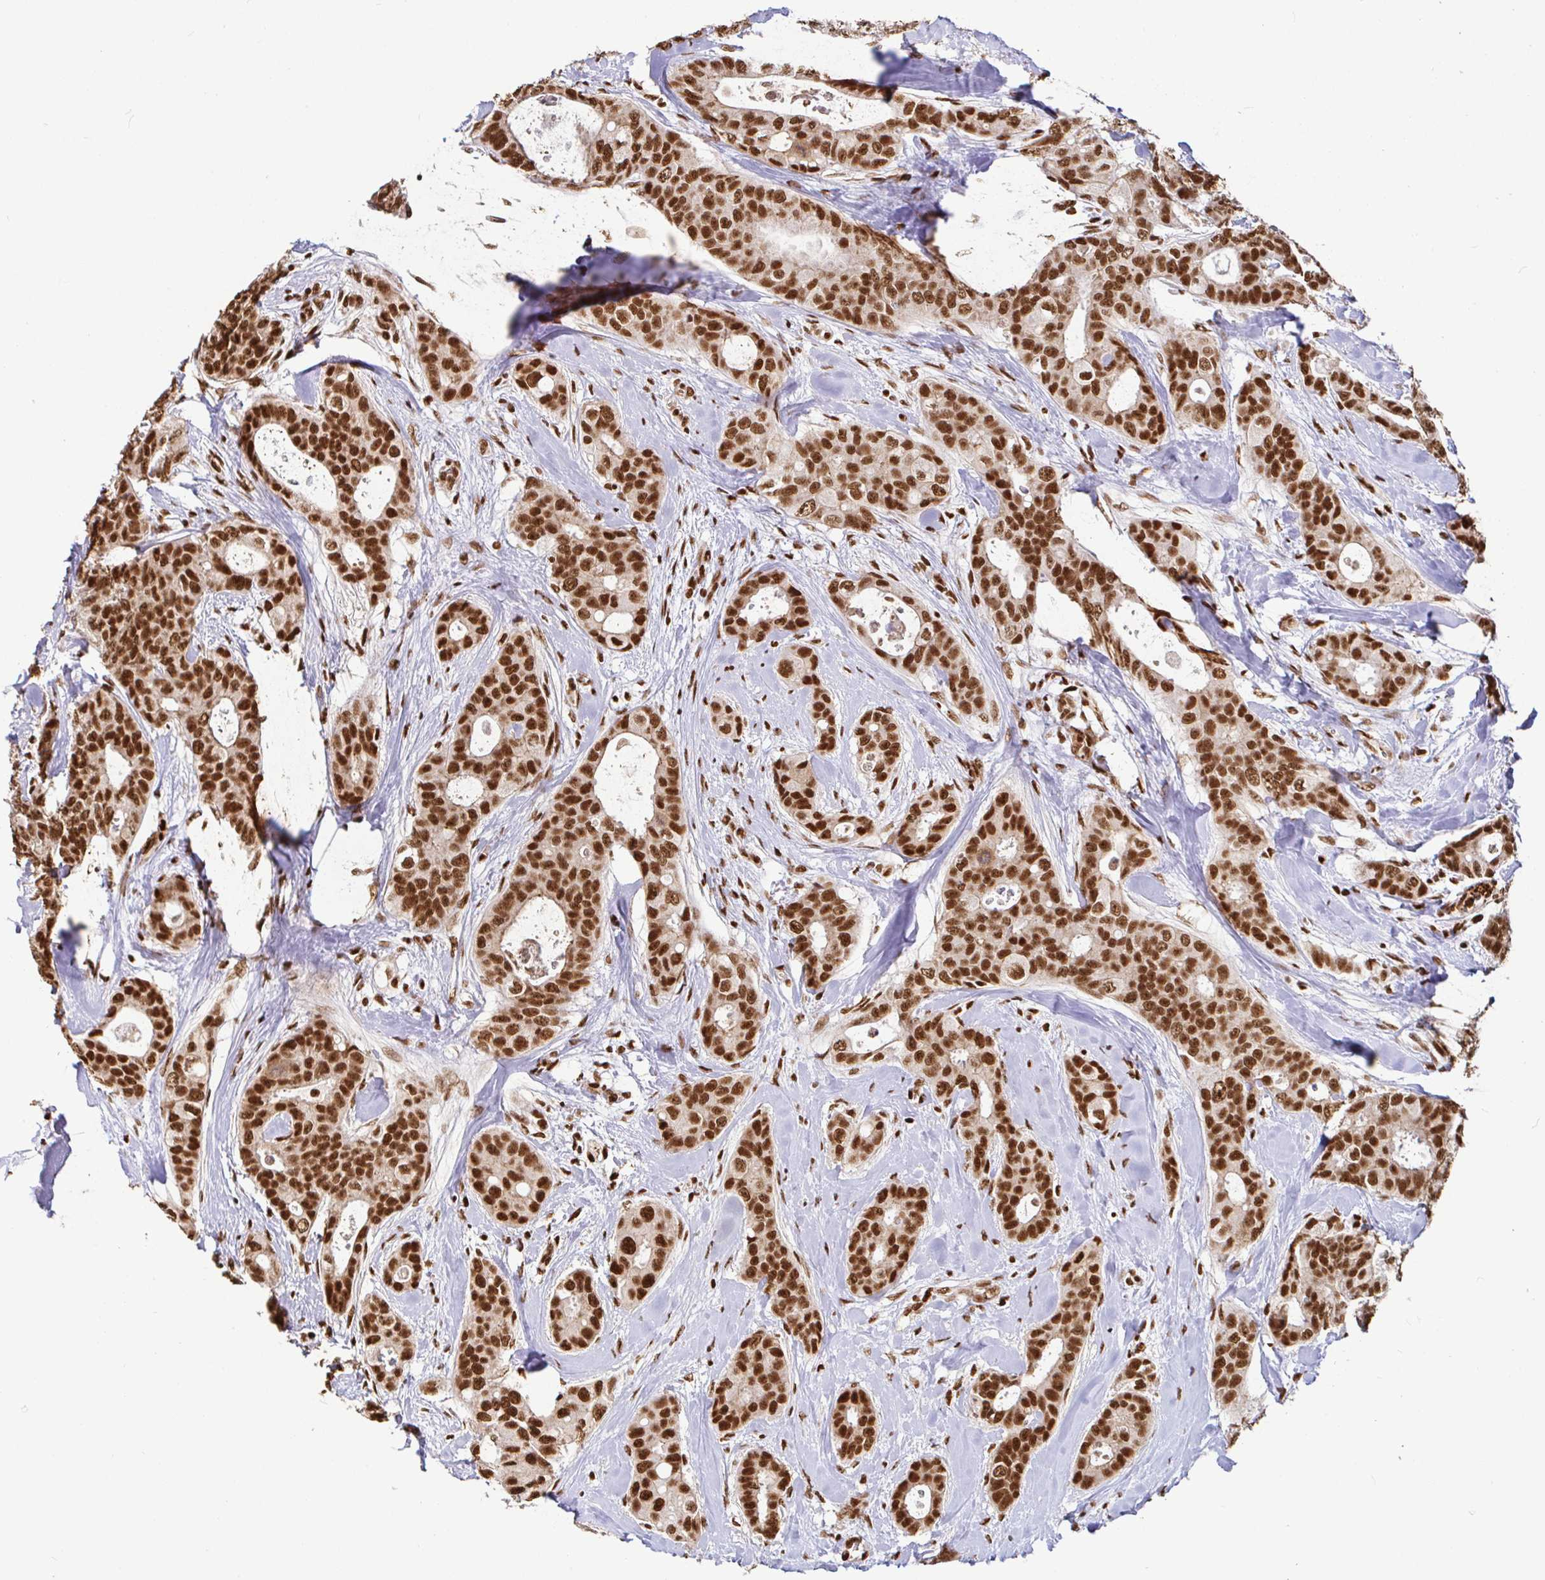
{"staining": {"intensity": "strong", "quantity": ">75%", "location": "nuclear"}, "tissue": "breast cancer", "cell_type": "Tumor cells", "image_type": "cancer", "snomed": [{"axis": "morphology", "description": "Duct carcinoma"}, {"axis": "topography", "description": "Breast"}], "caption": "A photomicrograph of human breast cancer (infiltrating ductal carcinoma) stained for a protein shows strong nuclear brown staining in tumor cells. (DAB (3,3'-diaminobenzidine) IHC with brightfield microscopy, high magnification).", "gene": "SP3", "patient": {"sex": "female", "age": 45}}